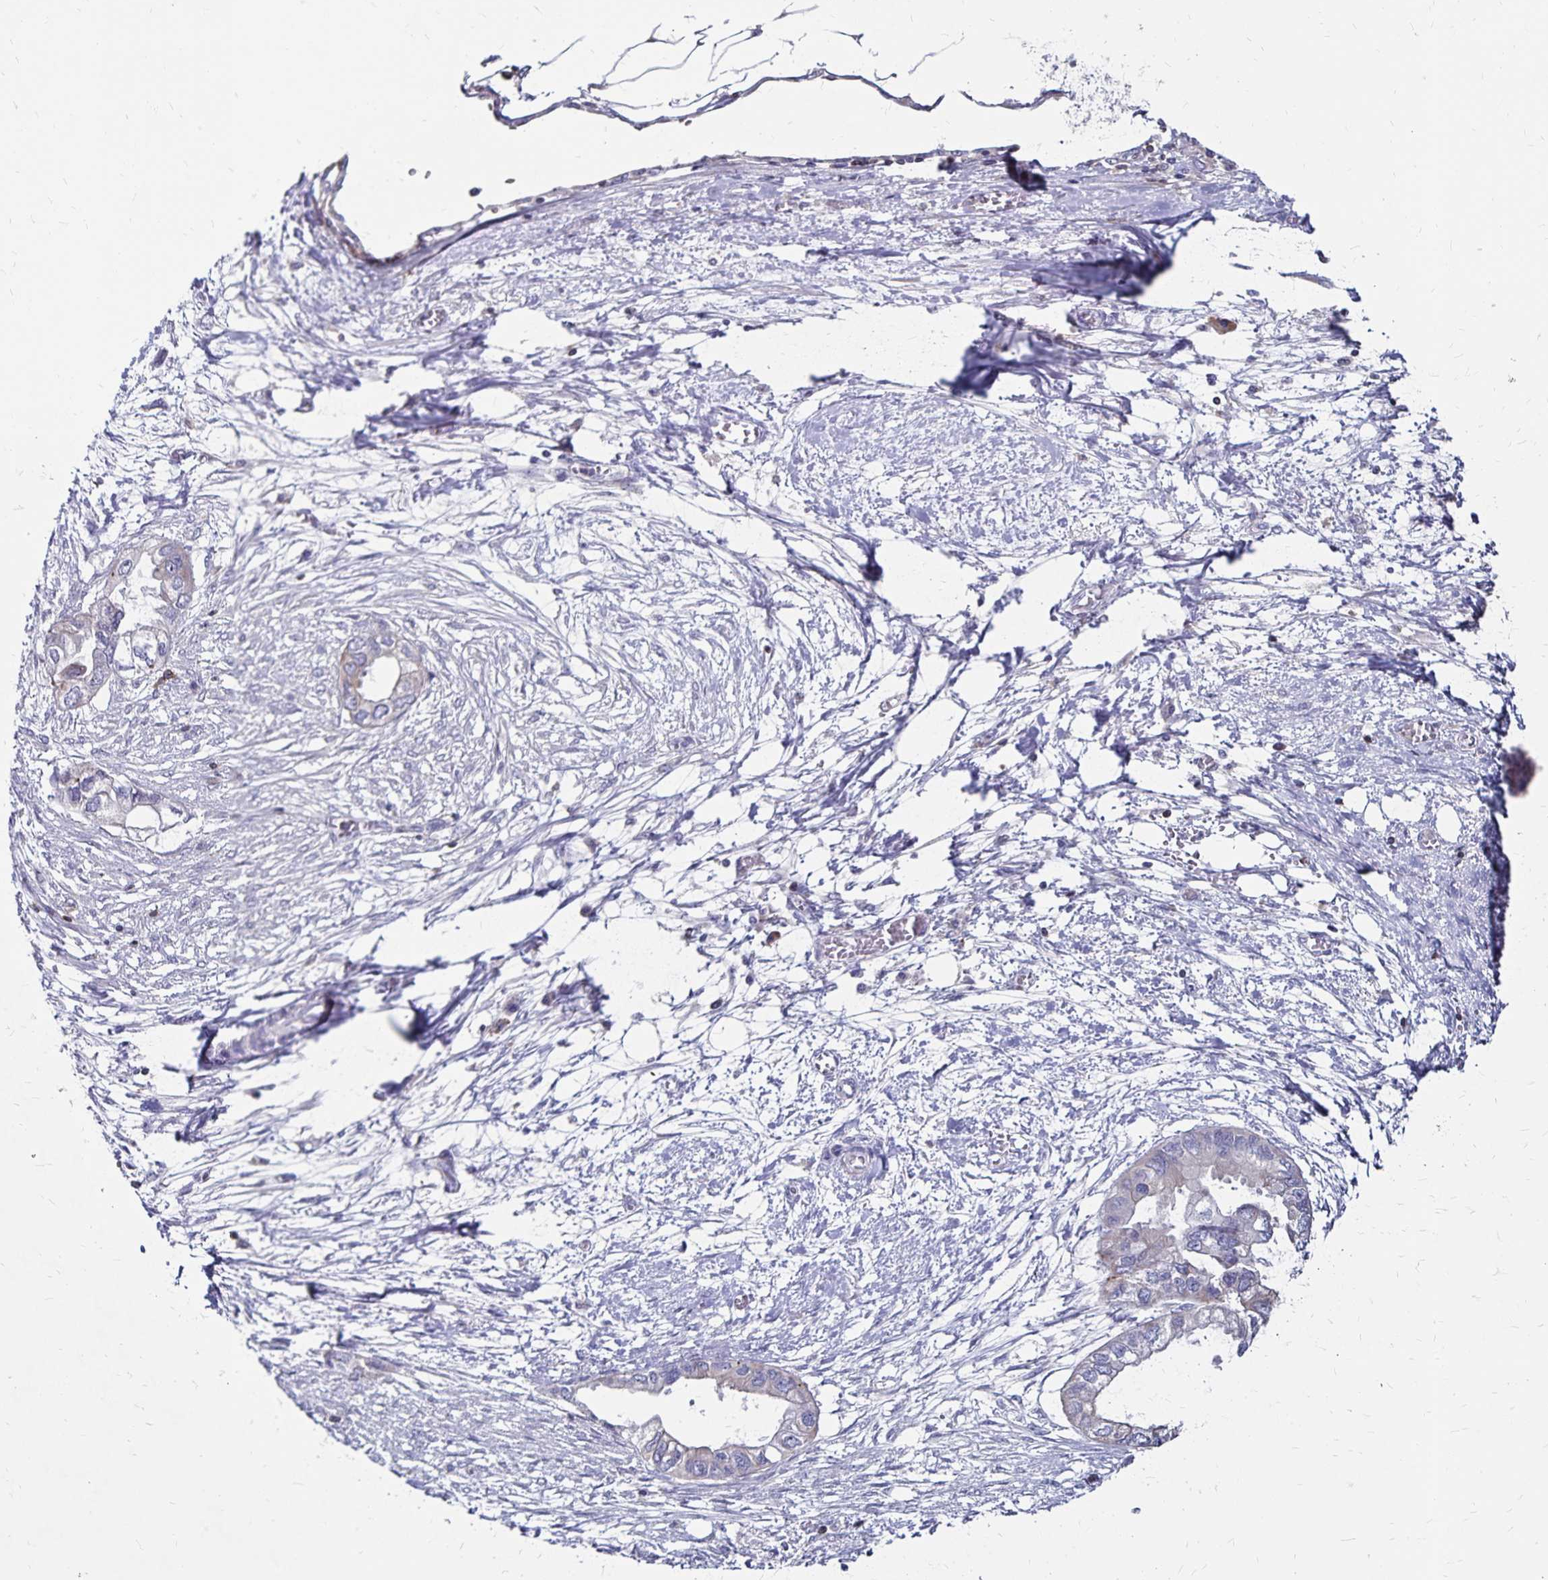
{"staining": {"intensity": "negative", "quantity": "none", "location": "none"}, "tissue": "endometrial cancer", "cell_type": "Tumor cells", "image_type": "cancer", "snomed": [{"axis": "morphology", "description": "Adenocarcinoma, NOS"}, {"axis": "morphology", "description": "Adenocarcinoma, metastatic, NOS"}, {"axis": "topography", "description": "Adipose tissue"}, {"axis": "topography", "description": "Endometrium"}], "caption": "Immunohistochemistry (IHC) histopathology image of endometrial cancer (adenocarcinoma) stained for a protein (brown), which shows no staining in tumor cells.", "gene": "NAGPA", "patient": {"sex": "female", "age": 67}}